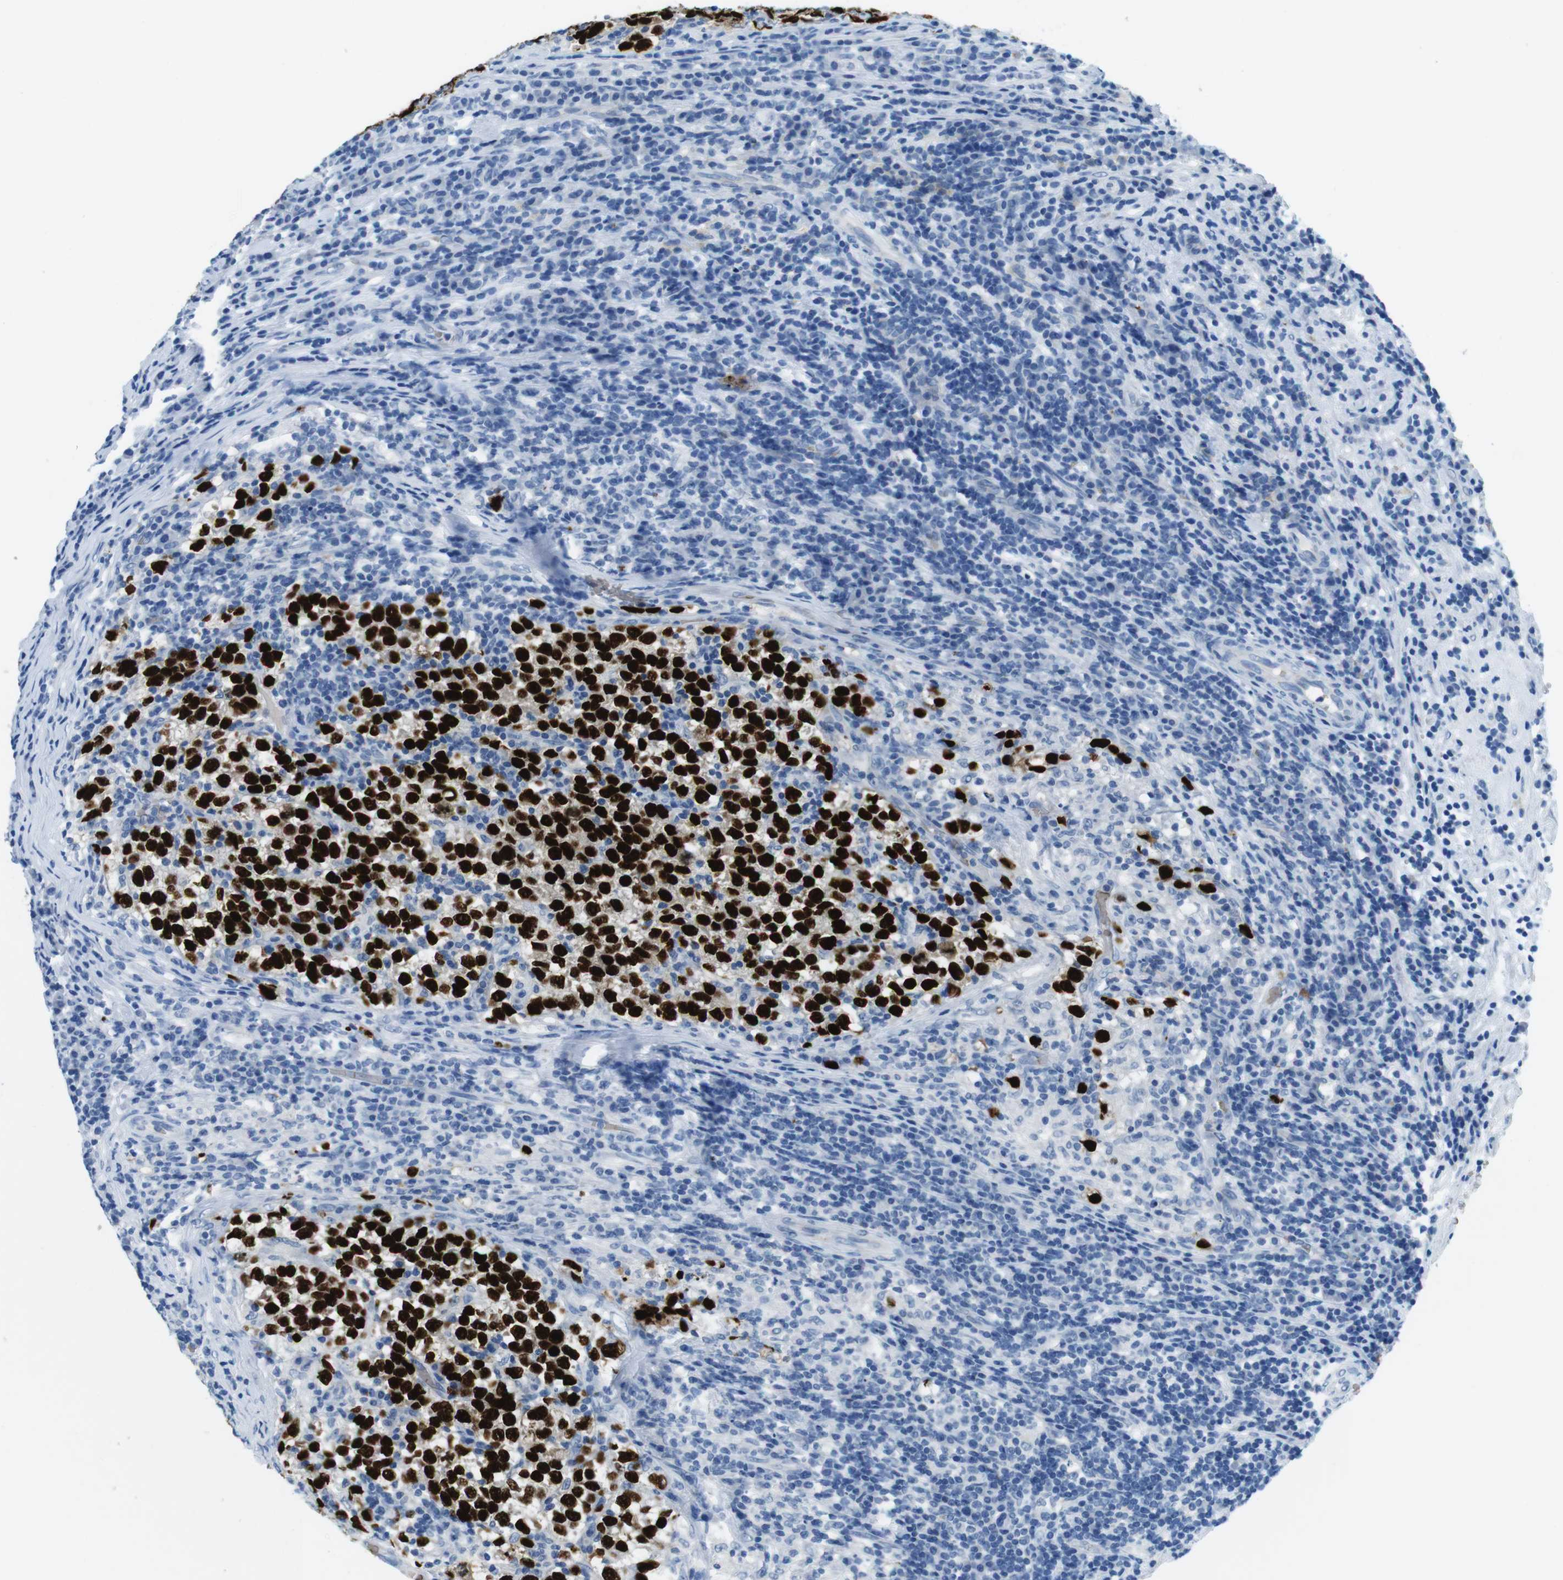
{"staining": {"intensity": "strong", "quantity": ">75%", "location": "nuclear"}, "tissue": "testis cancer", "cell_type": "Tumor cells", "image_type": "cancer", "snomed": [{"axis": "morphology", "description": "Normal tissue, NOS"}, {"axis": "morphology", "description": "Seminoma, NOS"}, {"axis": "topography", "description": "Testis"}], "caption": "Testis cancer stained with a brown dye reveals strong nuclear positive expression in approximately >75% of tumor cells.", "gene": "TFAP2C", "patient": {"sex": "male", "age": 43}}